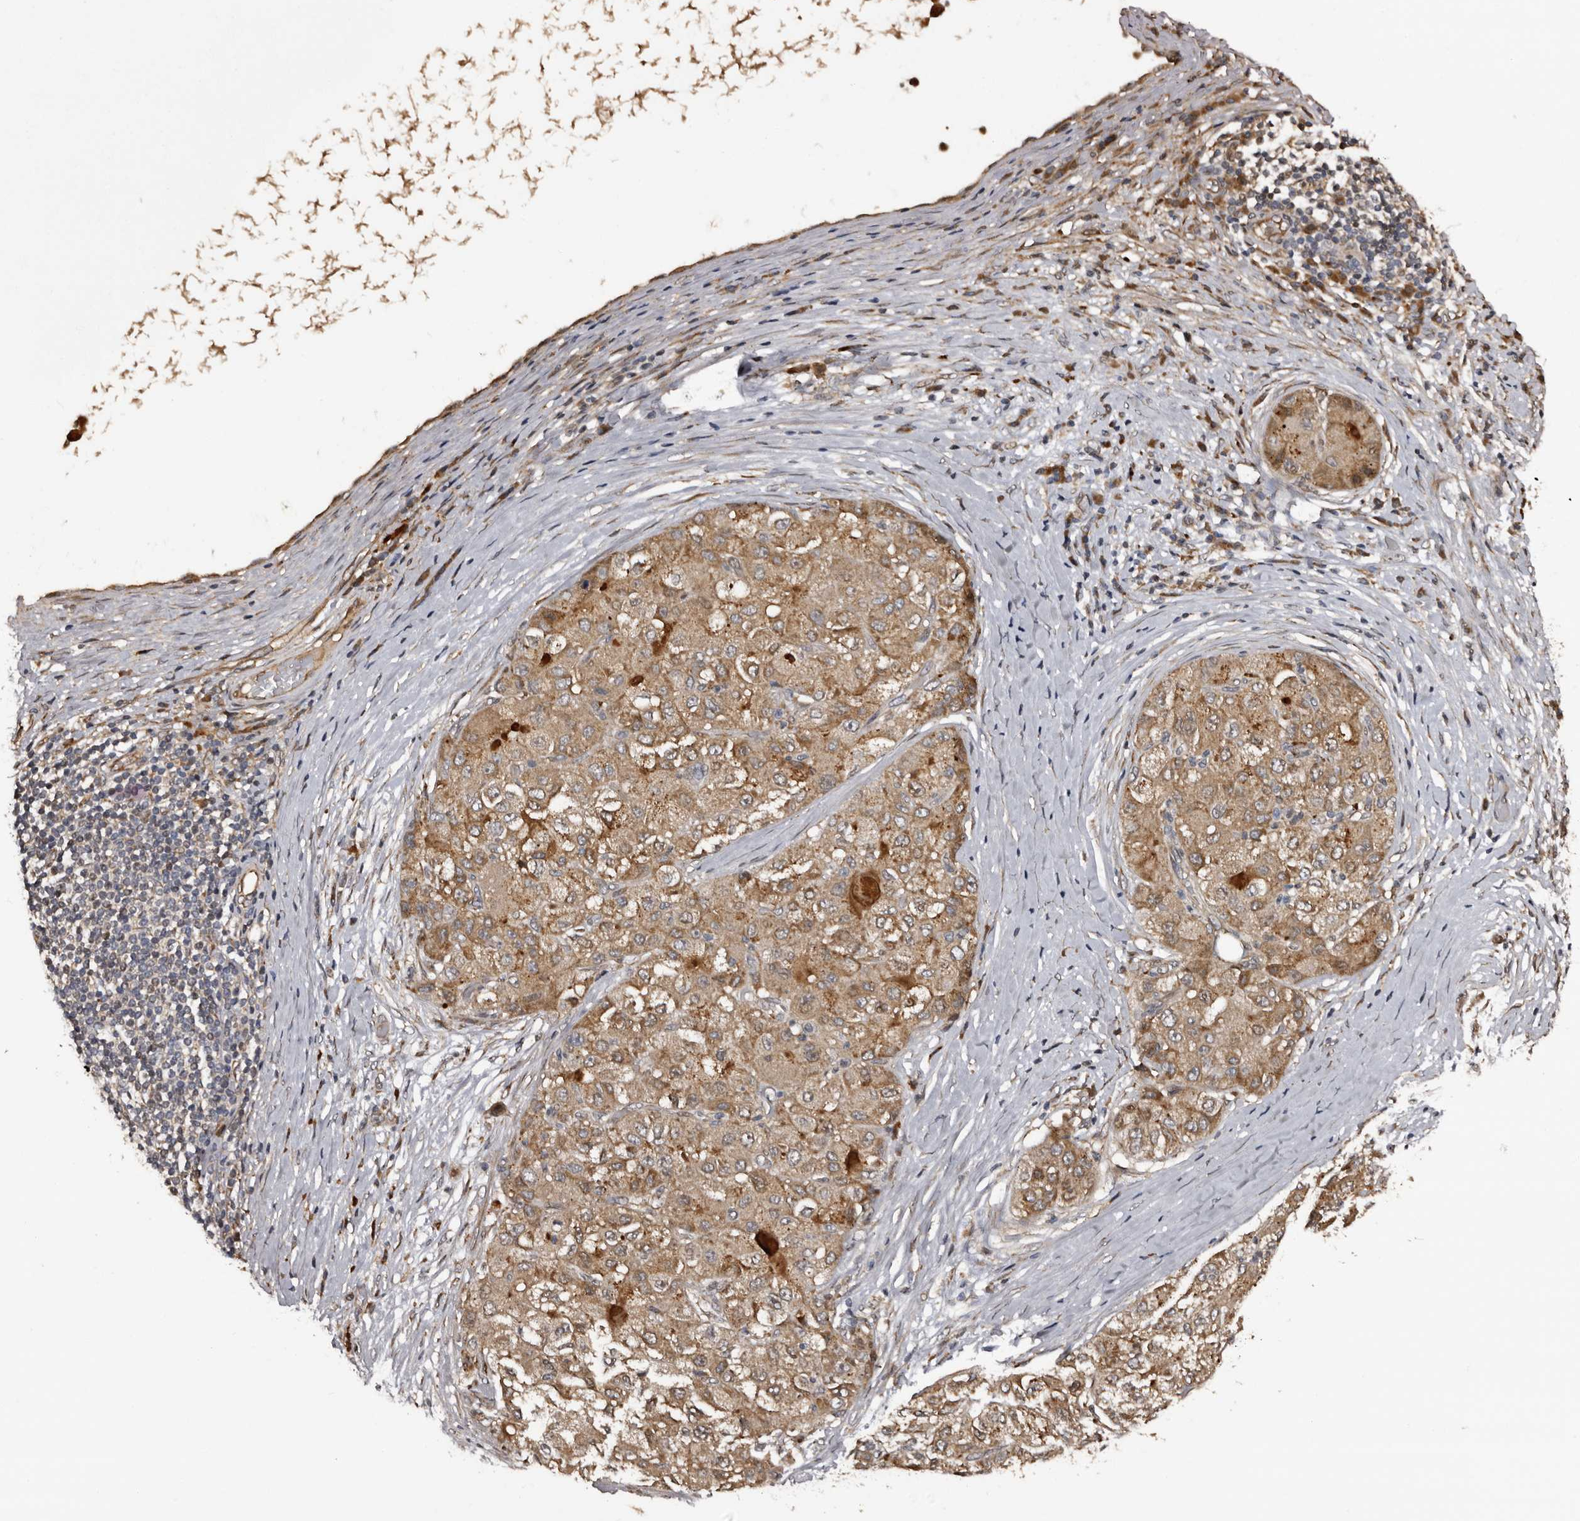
{"staining": {"intensity": "moderate", "quantity": ">75%", "location": "cytoplasmic/membranous"}, "tissue": "liver cancer", "cell_type": "Tumor cells", "image_type": "cancer", "snomed": [{"axis": "morphology", "description": "Carcinoma, Hepatocellular, NOS"}, {"axis": "topography", "description": "Liver"}], "caption": "There is medium levels of moderate cytoplasmic/membranous staining in tumor cells of hepatocellular carcinoma (liver), as demonstrated by immunohistochemical staining (brown color).", "gene": "SERTAD4", "patient": {"sex": "male", "age": 80}}